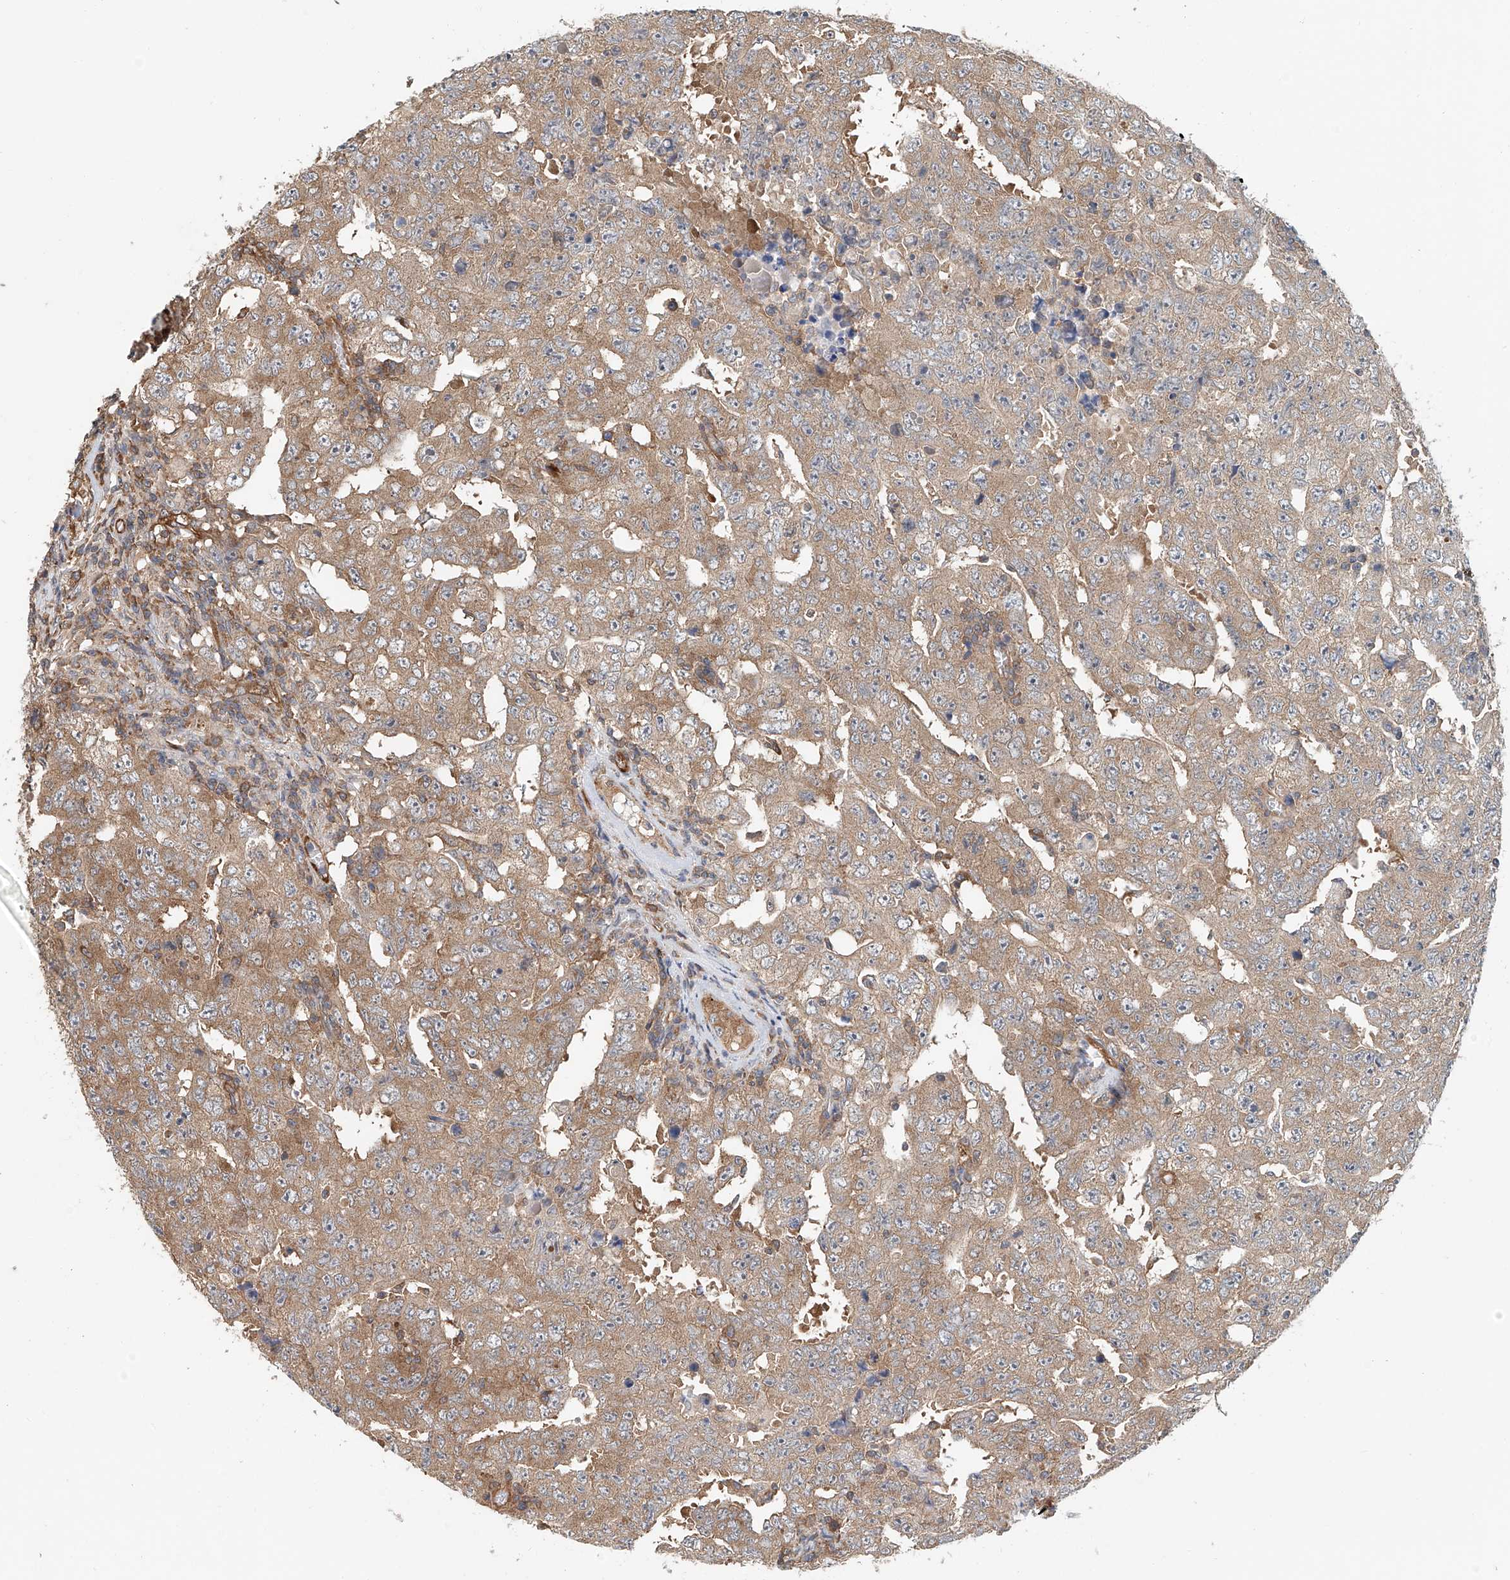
{"staining": {"intensity": "moderate", "quantity": ">75%", "location": "cytoplasmic/membranous"}, "tissue": "testis cancer", "cell_type": "Tumor cells", "image_type": "cancer", "snomed": [{"axis": "morphology", "description": "Carcinoma, Embryonal, NOS"}, {"axis": "topography", "description": "Testis"}], "caption": "DAB (3,3'-diaminobenzidine) immunohistochemical staining of human testis cancer (embryonal carcinoma) reveals moderate cytoplasmic/membranous protein expression in about >75% of tumor cells.", "gene": "FRYL", "patient": {"sex": "male", "age": 26}}